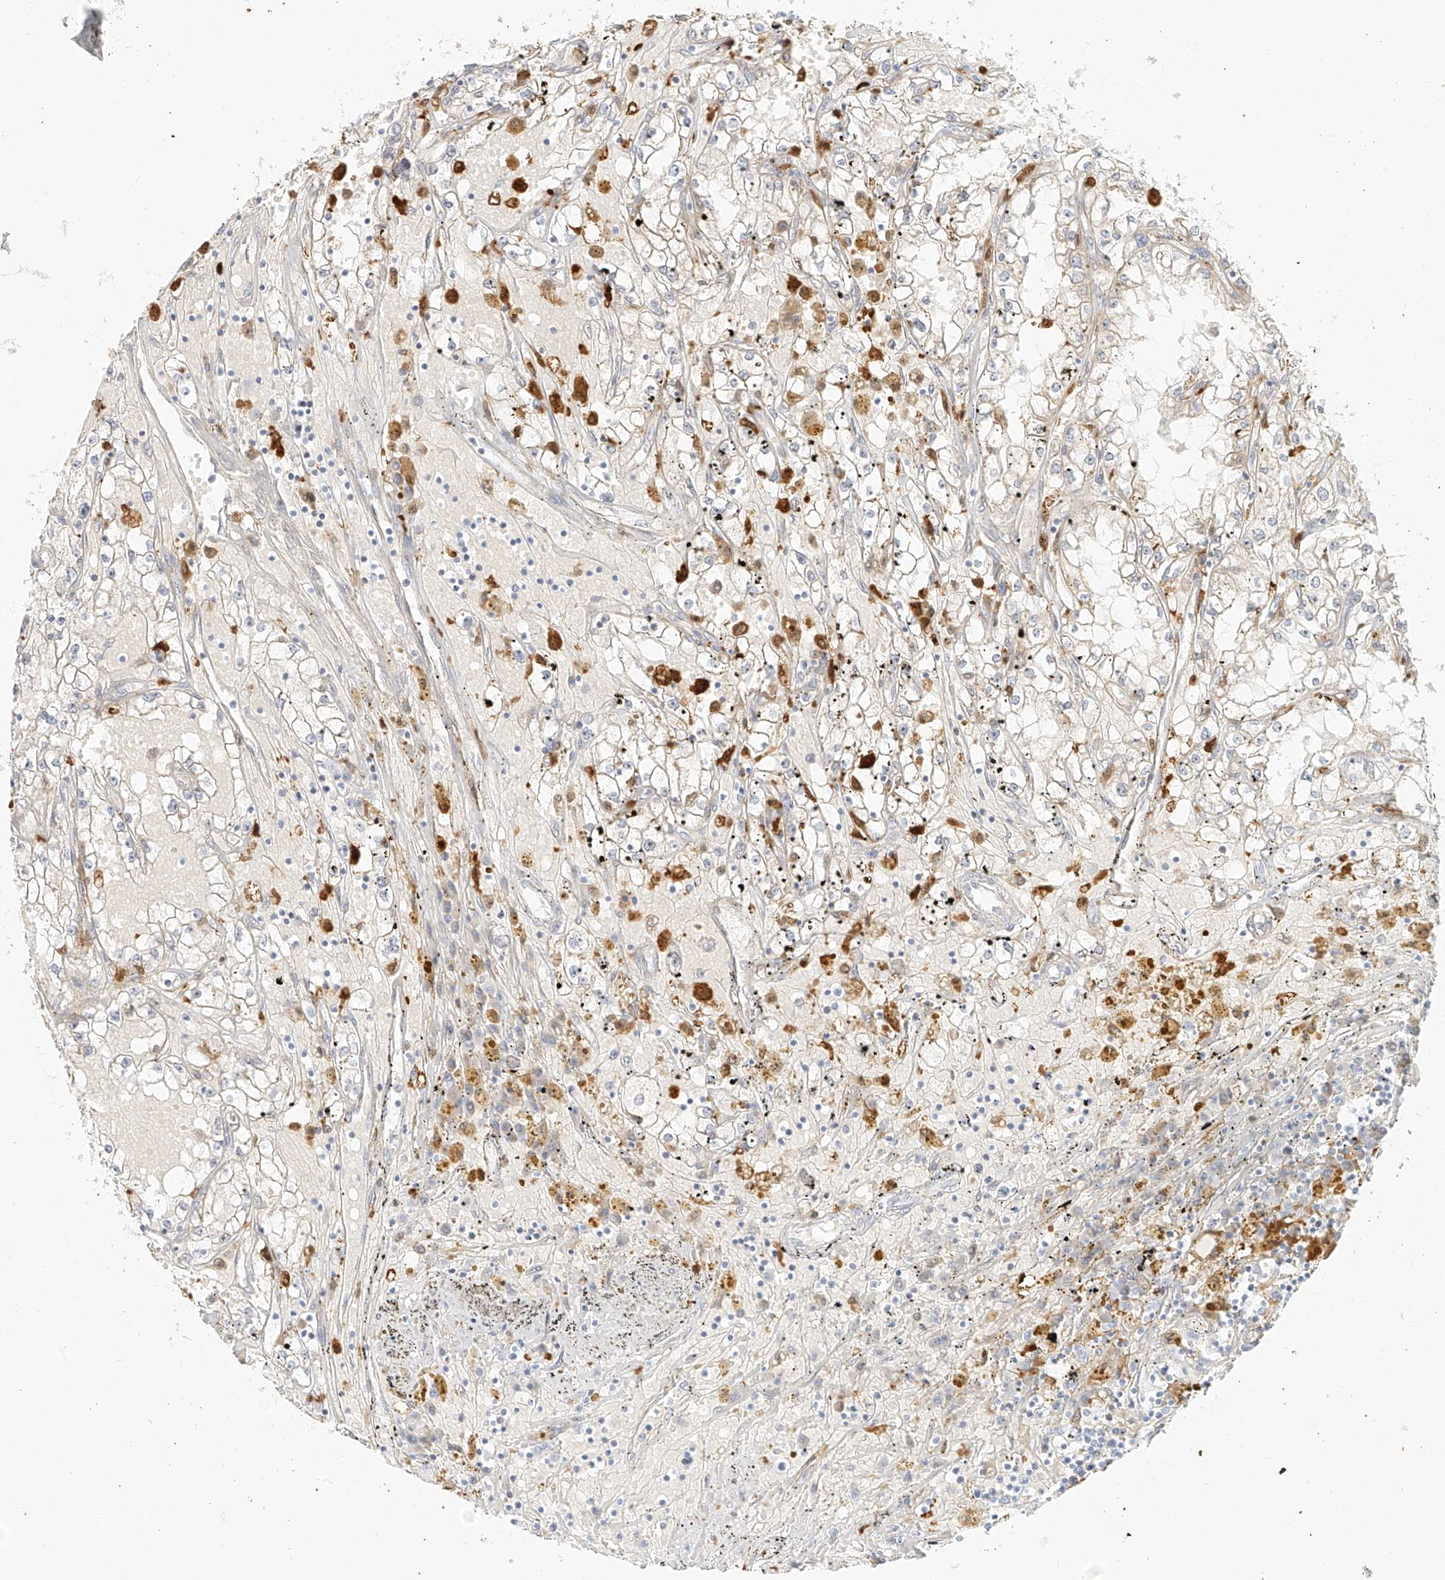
{"staining": {"intensity": "negative", "quantity": "none", "location": "none"}, "tissue": "renal cancer", "cell_type": "Tumor cells", "image_type": "cancer", "snomed": [{"axis": "morphology", "description": "Adenocarcinoma, NOS"}, {"axis": "topography", "description": "Kidney"}], "caption": "Immunohistochemistry (IHC) photomicrograph of human renal cancer (adenocarcinoma) stained for a protein (brown), which reveals no positivity in tumor cells.", "gene": "UPK1B", "patient": {"sex": "male", "age": 56}}